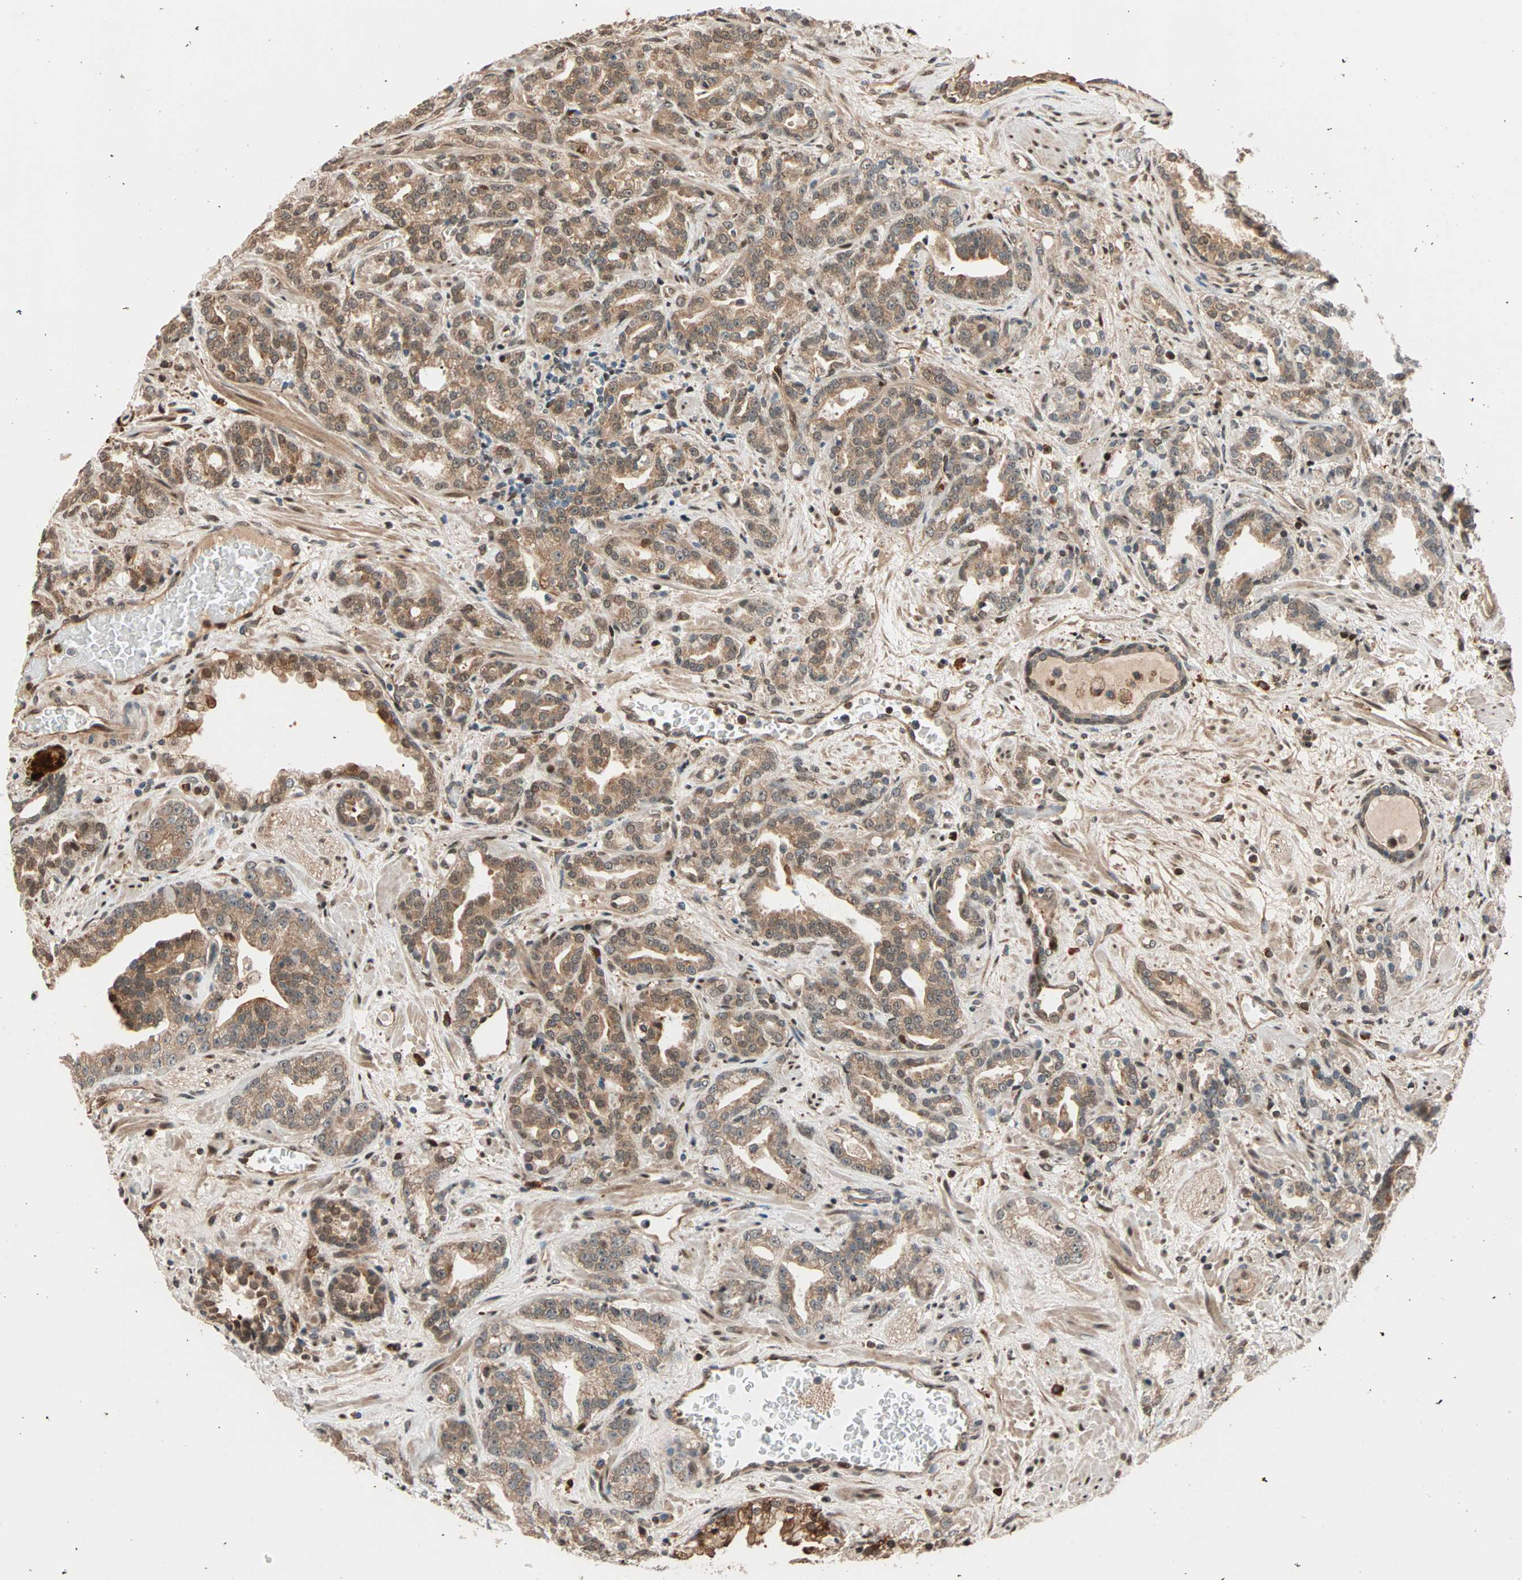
{"staining": {"intensity": "moderate", "quantity": ">75%", "location": "cytoplasmic/membranous,nuclear"}, "tissue": "prostate cancer", "cell_type": "Tumor cells", "image_type": "cancer", "snomed": [{"axis": "morphology", "description": "Adenocarcinoma, Low grade"}, {"axis": "topography", "description": "Prostate"}], "caption": "Immunohistochemical staining of prostate cancer (adenocarcinoma (low-grade)) shows medium levels of moderate cytoplasmic/membranous and nuclear expression in approximately >75% of tumor cells. Ihc stains the protein of interest in brown and the nuclei are stained blue.", "gene": "HECW1", "patient": {"sex": "male", "age": 63}}